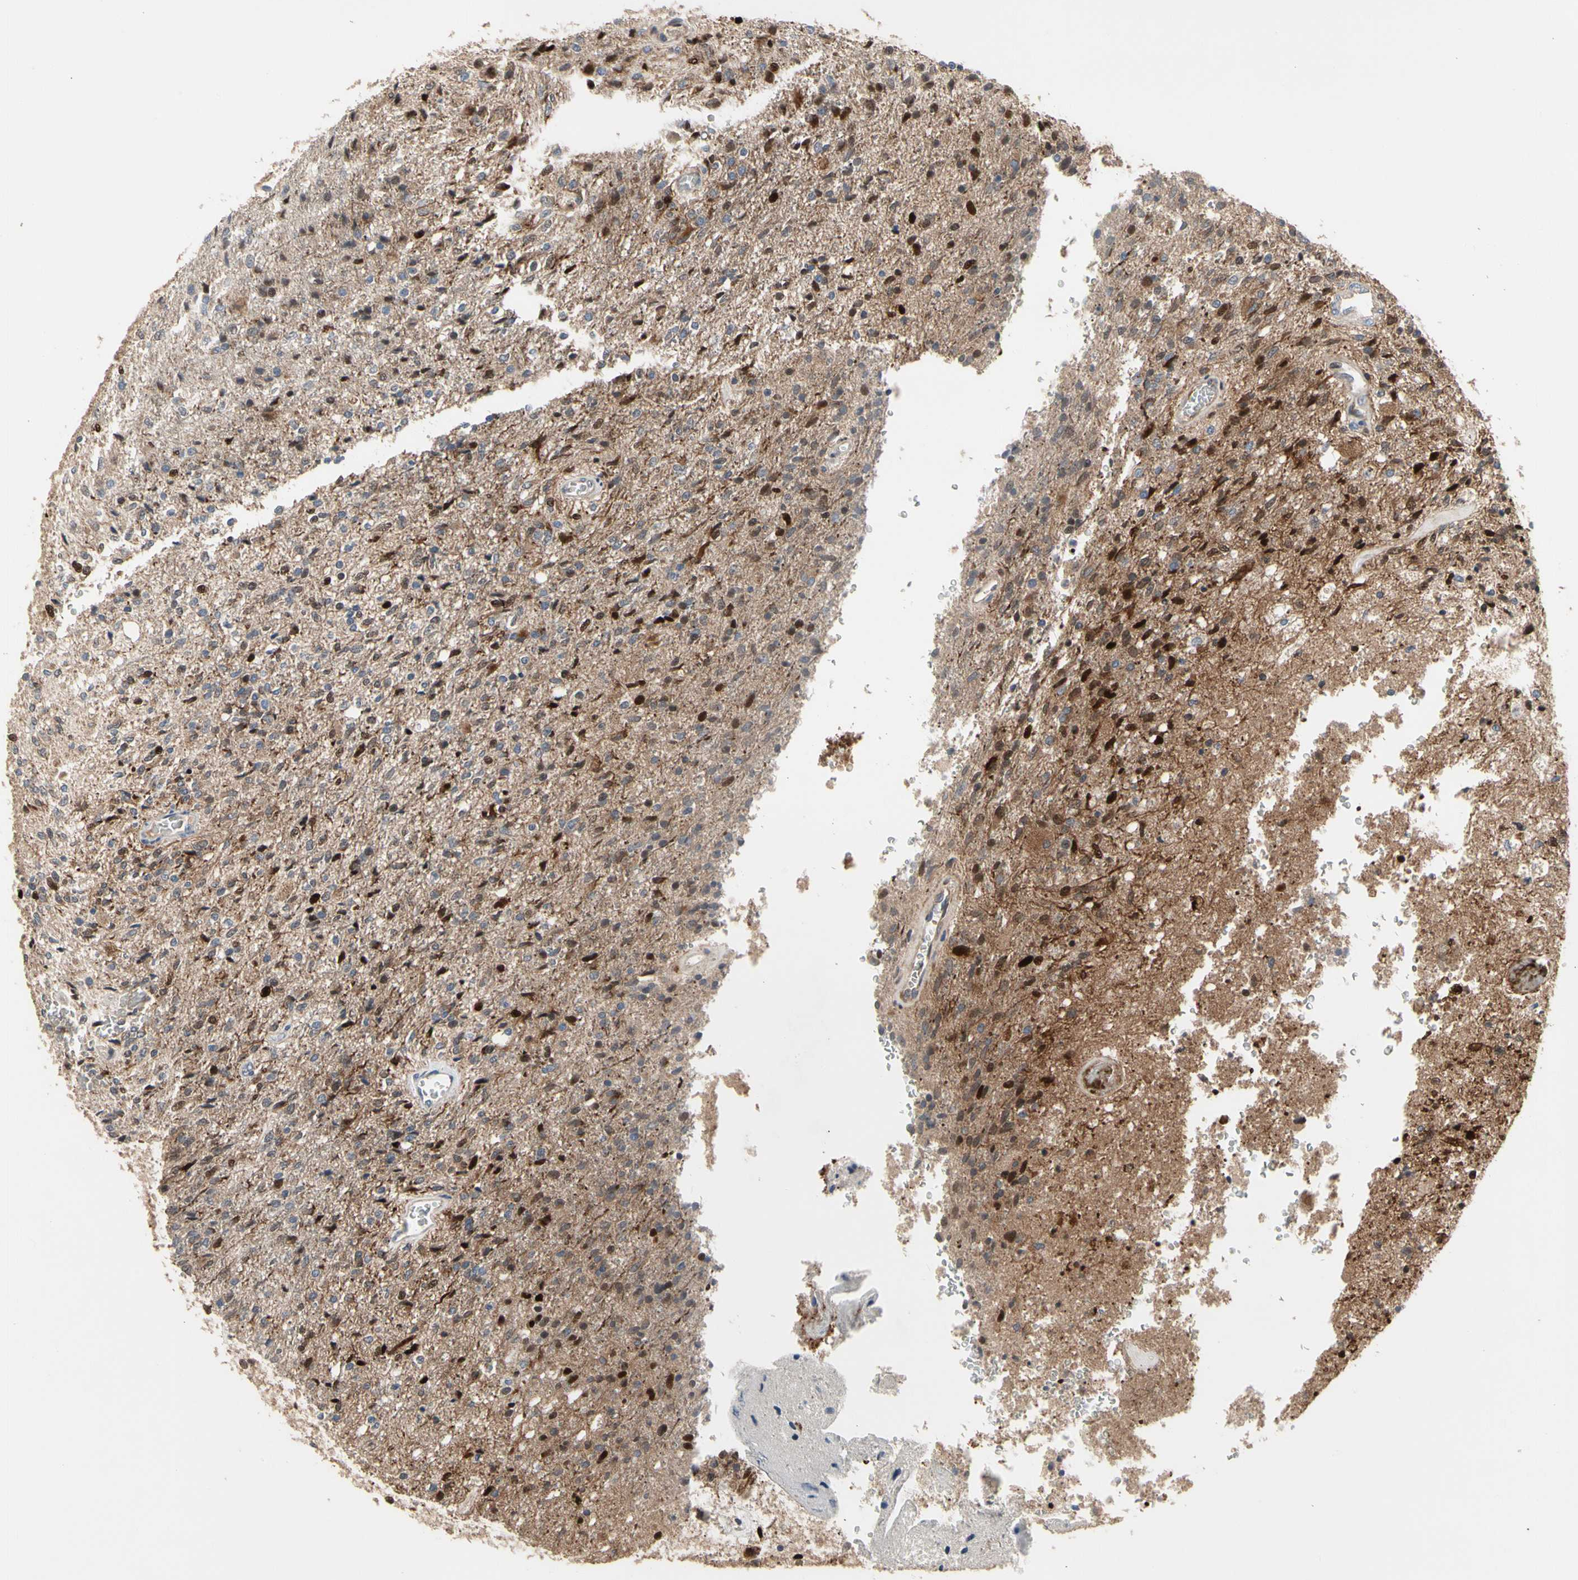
{"staining": {"intensity": "moderate", "quantity": "25%-75%", "location": "cytoplasmic/membranous,nuclear"}, "tissue": "glioma", "cell_type": "Tumor cells", "image_type": "cancer", "snomed": [{"axis": "morphology", "description": "Normal tissue, NOS"}, {"axis": "morphology", "description": "Glioma, malignant, High grade"}, {"axis": "topography", "description": "Cerebral cortex"}], "caption": "Protein expression analysis of human glioma reveals moderate cytoplasmic/membranous and nuclear positivity in about 25%-75% of tumor cells.", "gene": "HMGCR", "patient": {"sex": "male", "age": 77}}